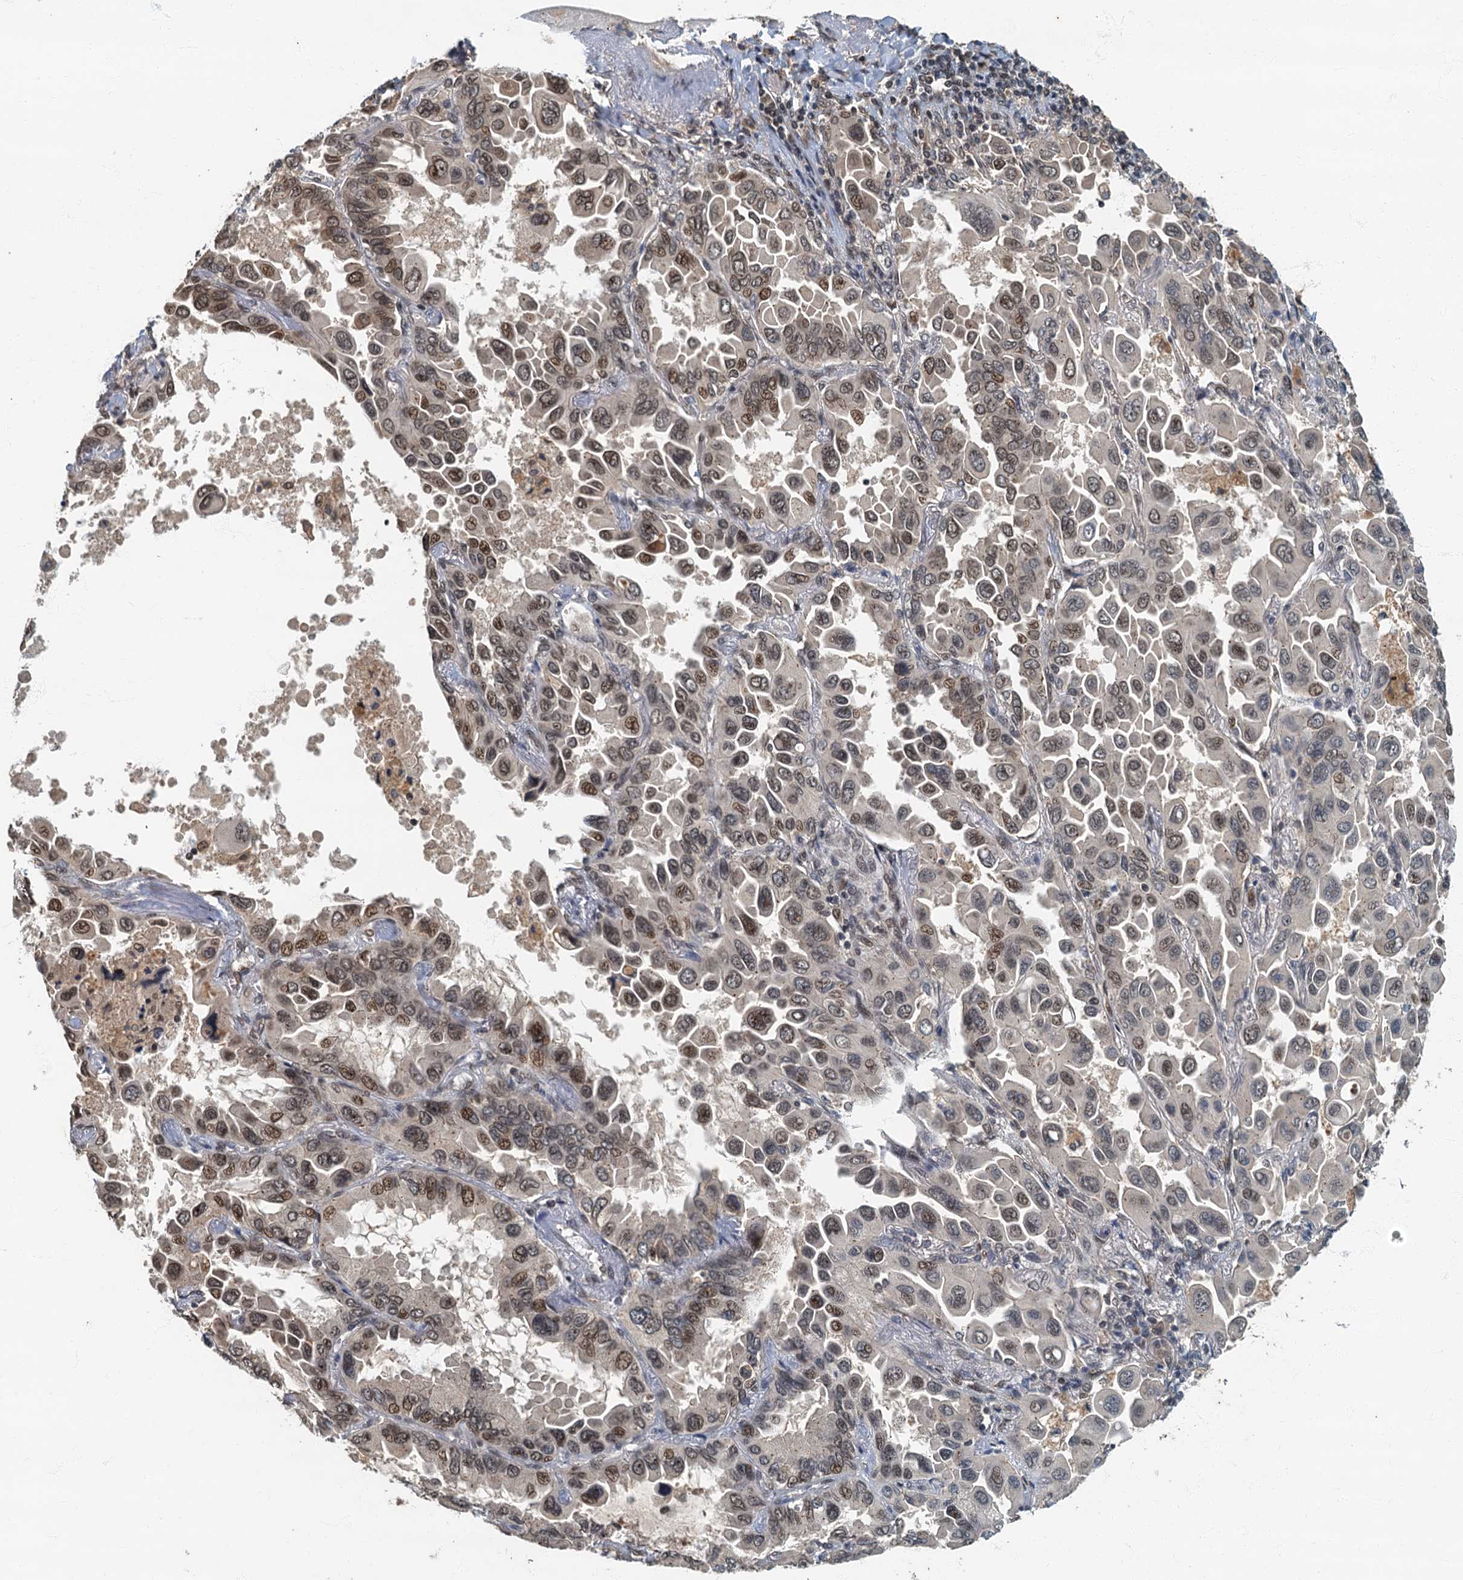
{"staining": {"intensity": "moderate", "quantity": ">75%", "location": "nuclear"}, "tissue": "lung cancer", "cell_type": "Tumor cells", "image_type": "cancer", "snomed": [{"axis": "morphology", "description": "Adenocarcinoma, NOS"}, {"axis": "topography", "description": "Lung"}], "caption": "Approximately >75% of tumor cells in human lung cancer reveal moderate nuclear protein staining as visualized by brown immunohistochemical staining.", "gene": "CKAP2L", "patient": {"sex": "male", "age": 64}}